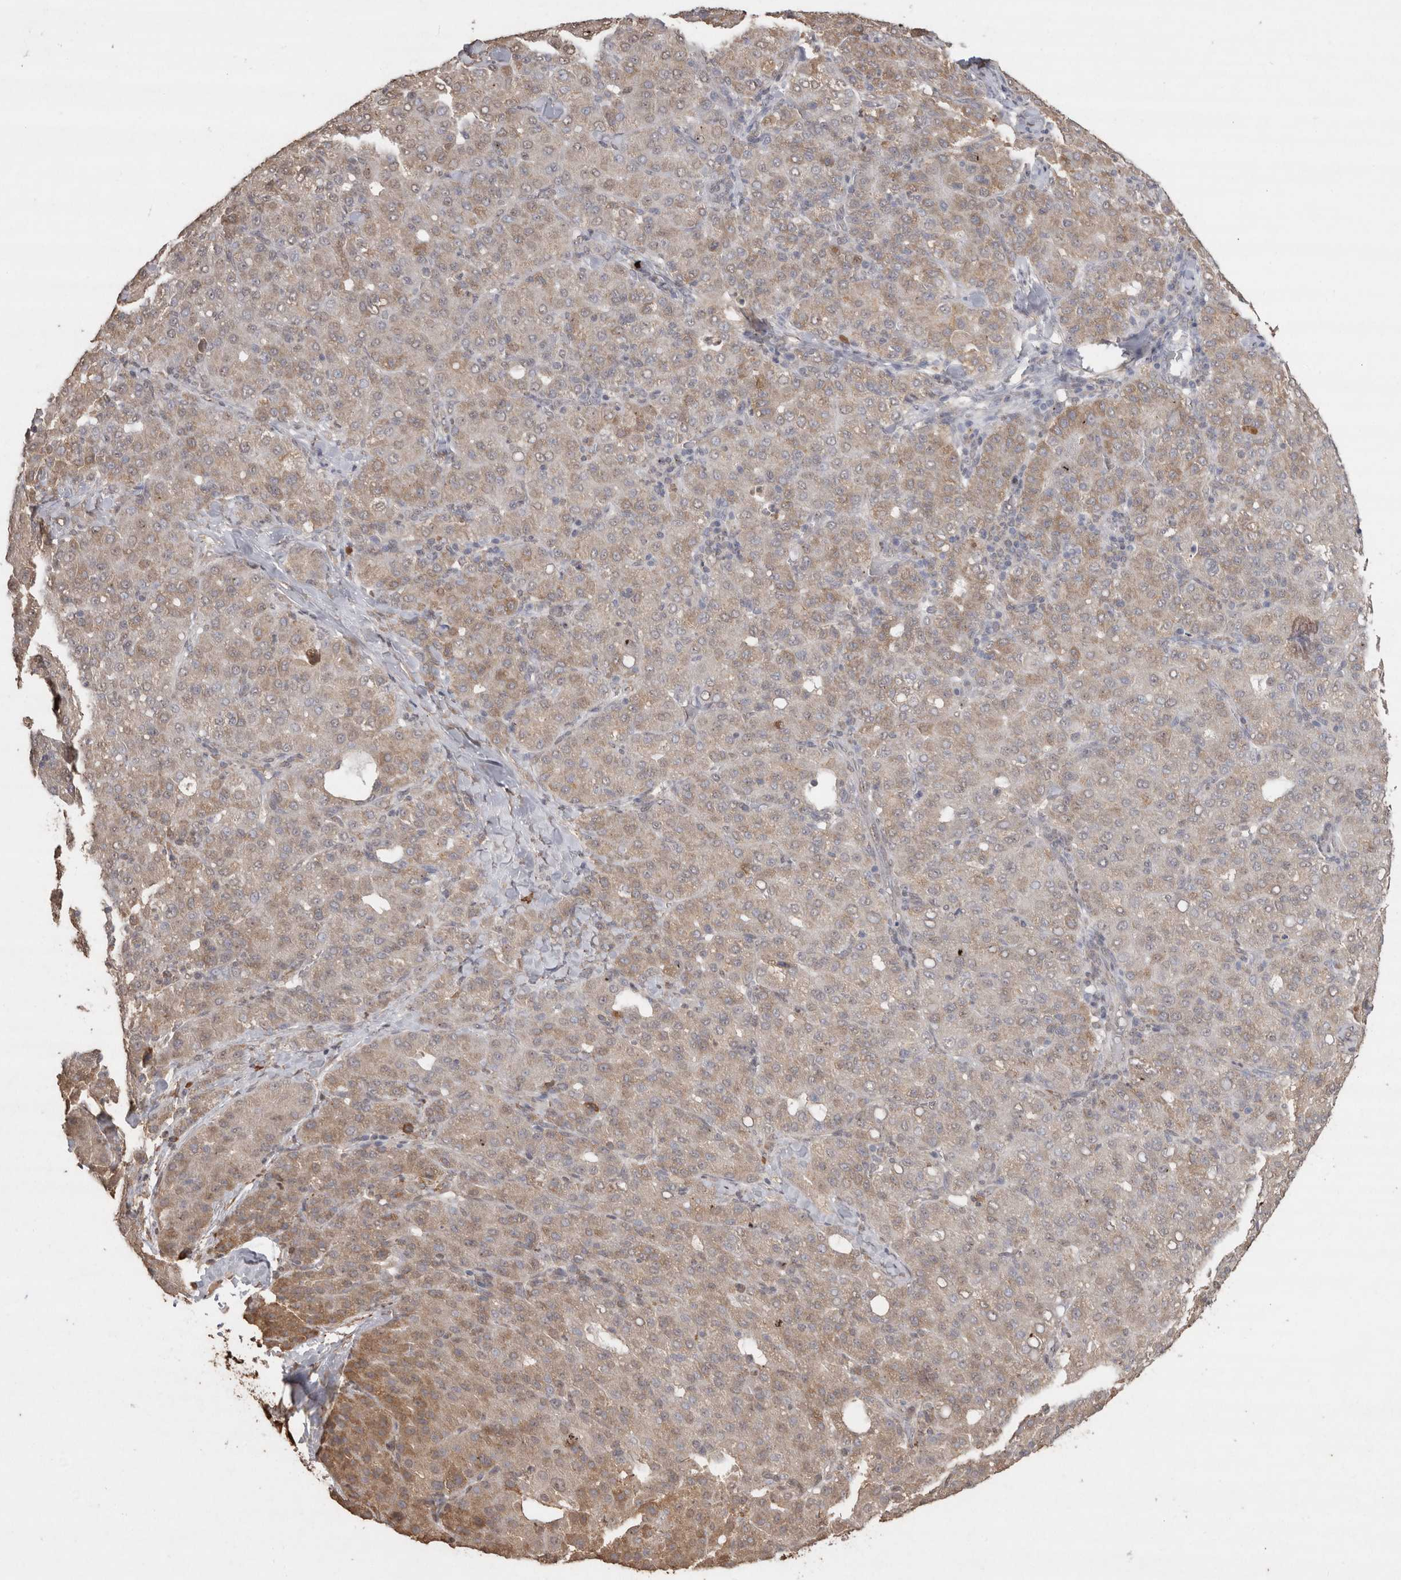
{"staining": {"intensity": "weak", "quantity": ">75%", "location": "cytoplasmic/membranous,nuclear"}, "tissue": "liver cancer", "cell_type": "Tumor cells", "image_type": "cancer", "snomed": [{"axis": "morphology", "description": "Carcinoma, Hepatocellular, NOS"}, {"axis": "topography", "description": "Liver"}], "caption": "Brown immunohistochemical staining in hepatocellular carcinoma (liver) reveals weak cytoplasmic/membranous and nuclear staining in approximately >75% of tumor cells.", "gene": "CRELD2", "patient": {"sex": "male", "age": 65}}